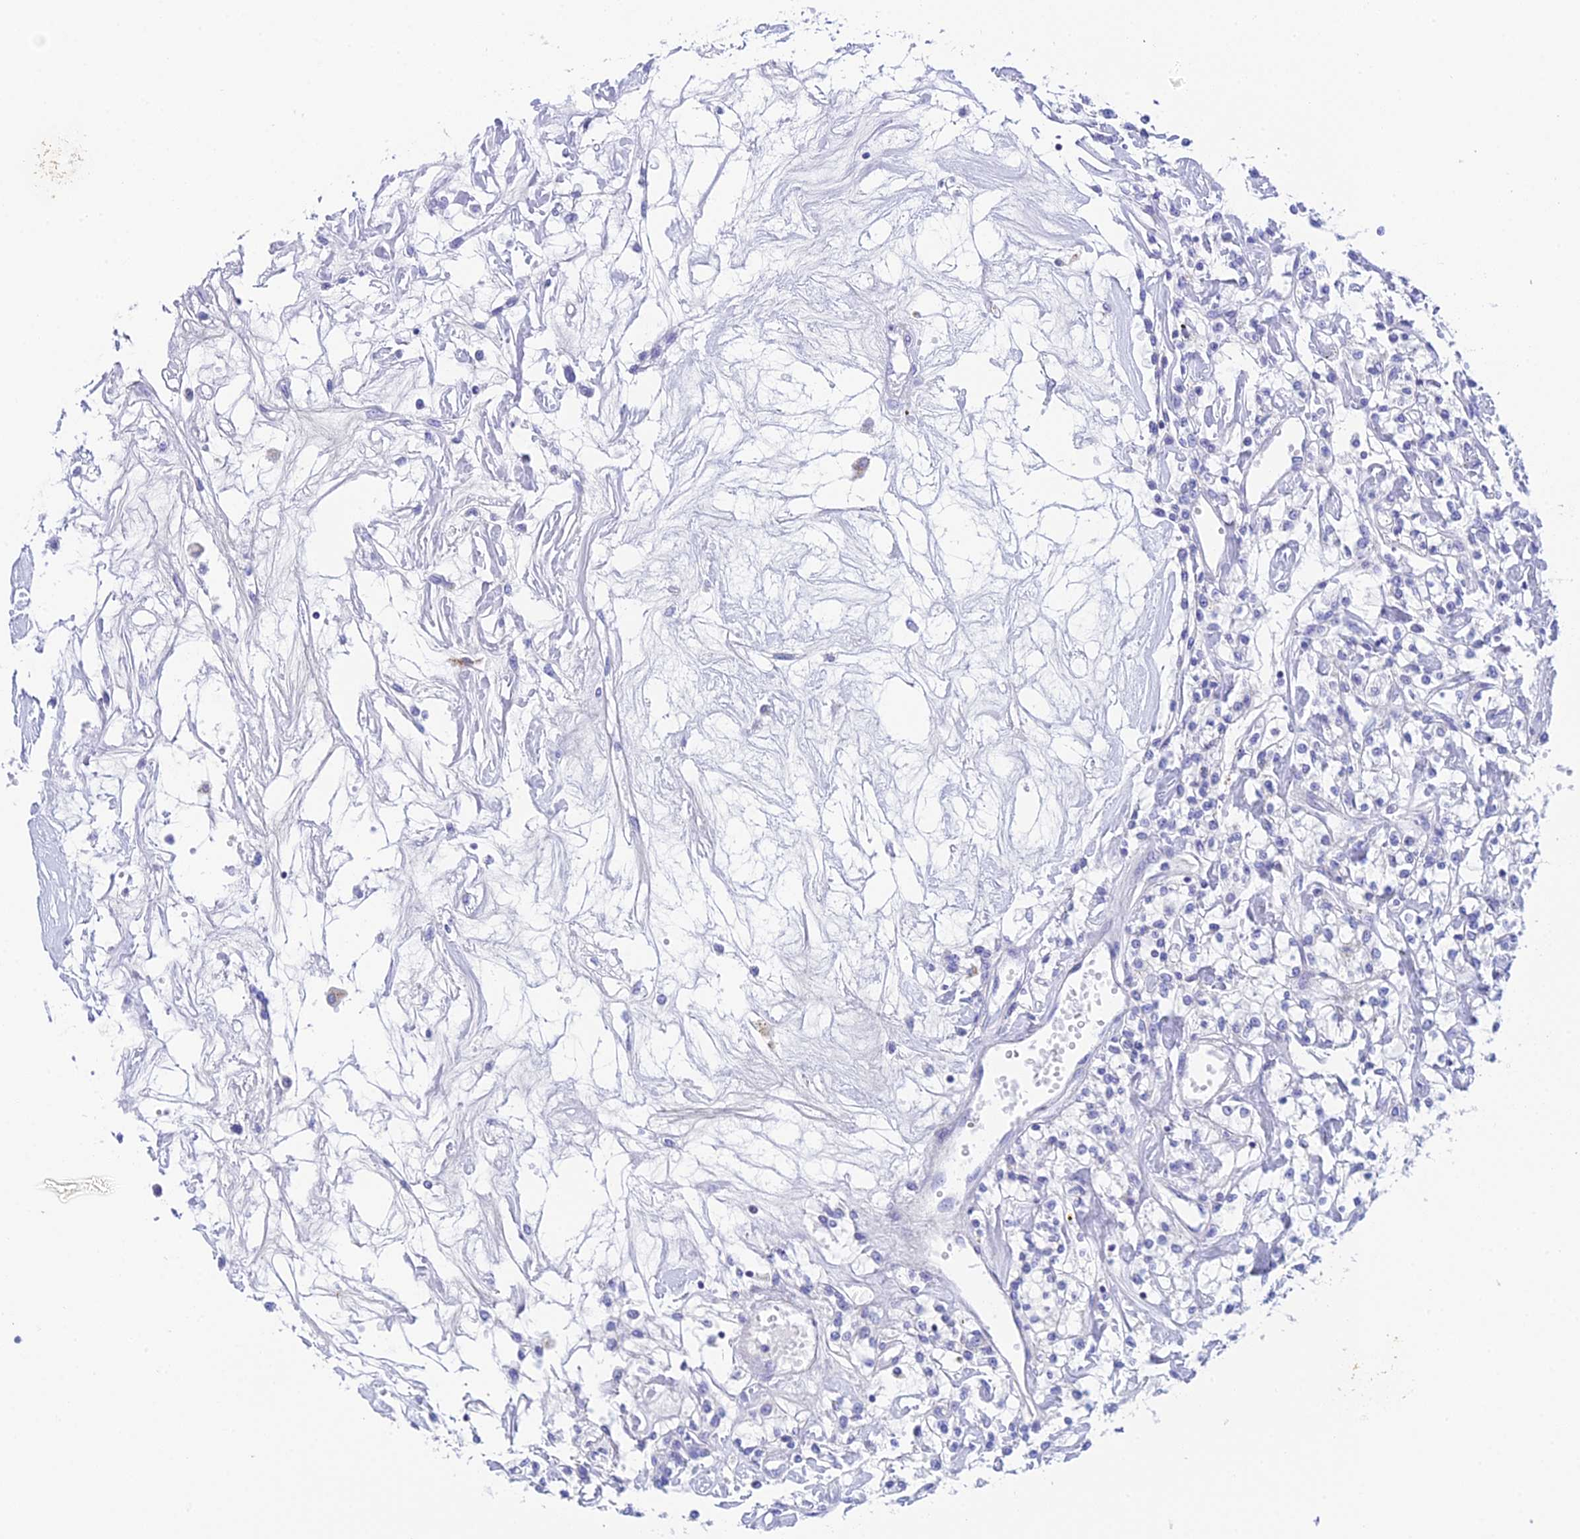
{"staining": {"intensity": "negative", "quantity": "none", "location": "none"}, "tissue": "renal cancer", "cell_type": "Tumor cells", "image_type": "cancer", "snomed": [{"axis": "morphology", "description": "Adenocarcinoma, NOS"}, {"axis": "topography", "description": "Kidney"}], "caption": "Immunohistochemistry (IHC) histopathology image of renal cancer (adenocarcinoma) stained for a protein (brown), which exhibits no staining in tumor cells. (Stains: DAB (3,3'-diaminobenzidine) immunohistochemistry (IHC) with hematoxylin counter stain, Microscopy: brightfield microscopy at high magnification).", "gene": "C12orf29", "patient": {"sex": "female", "age": 59}}